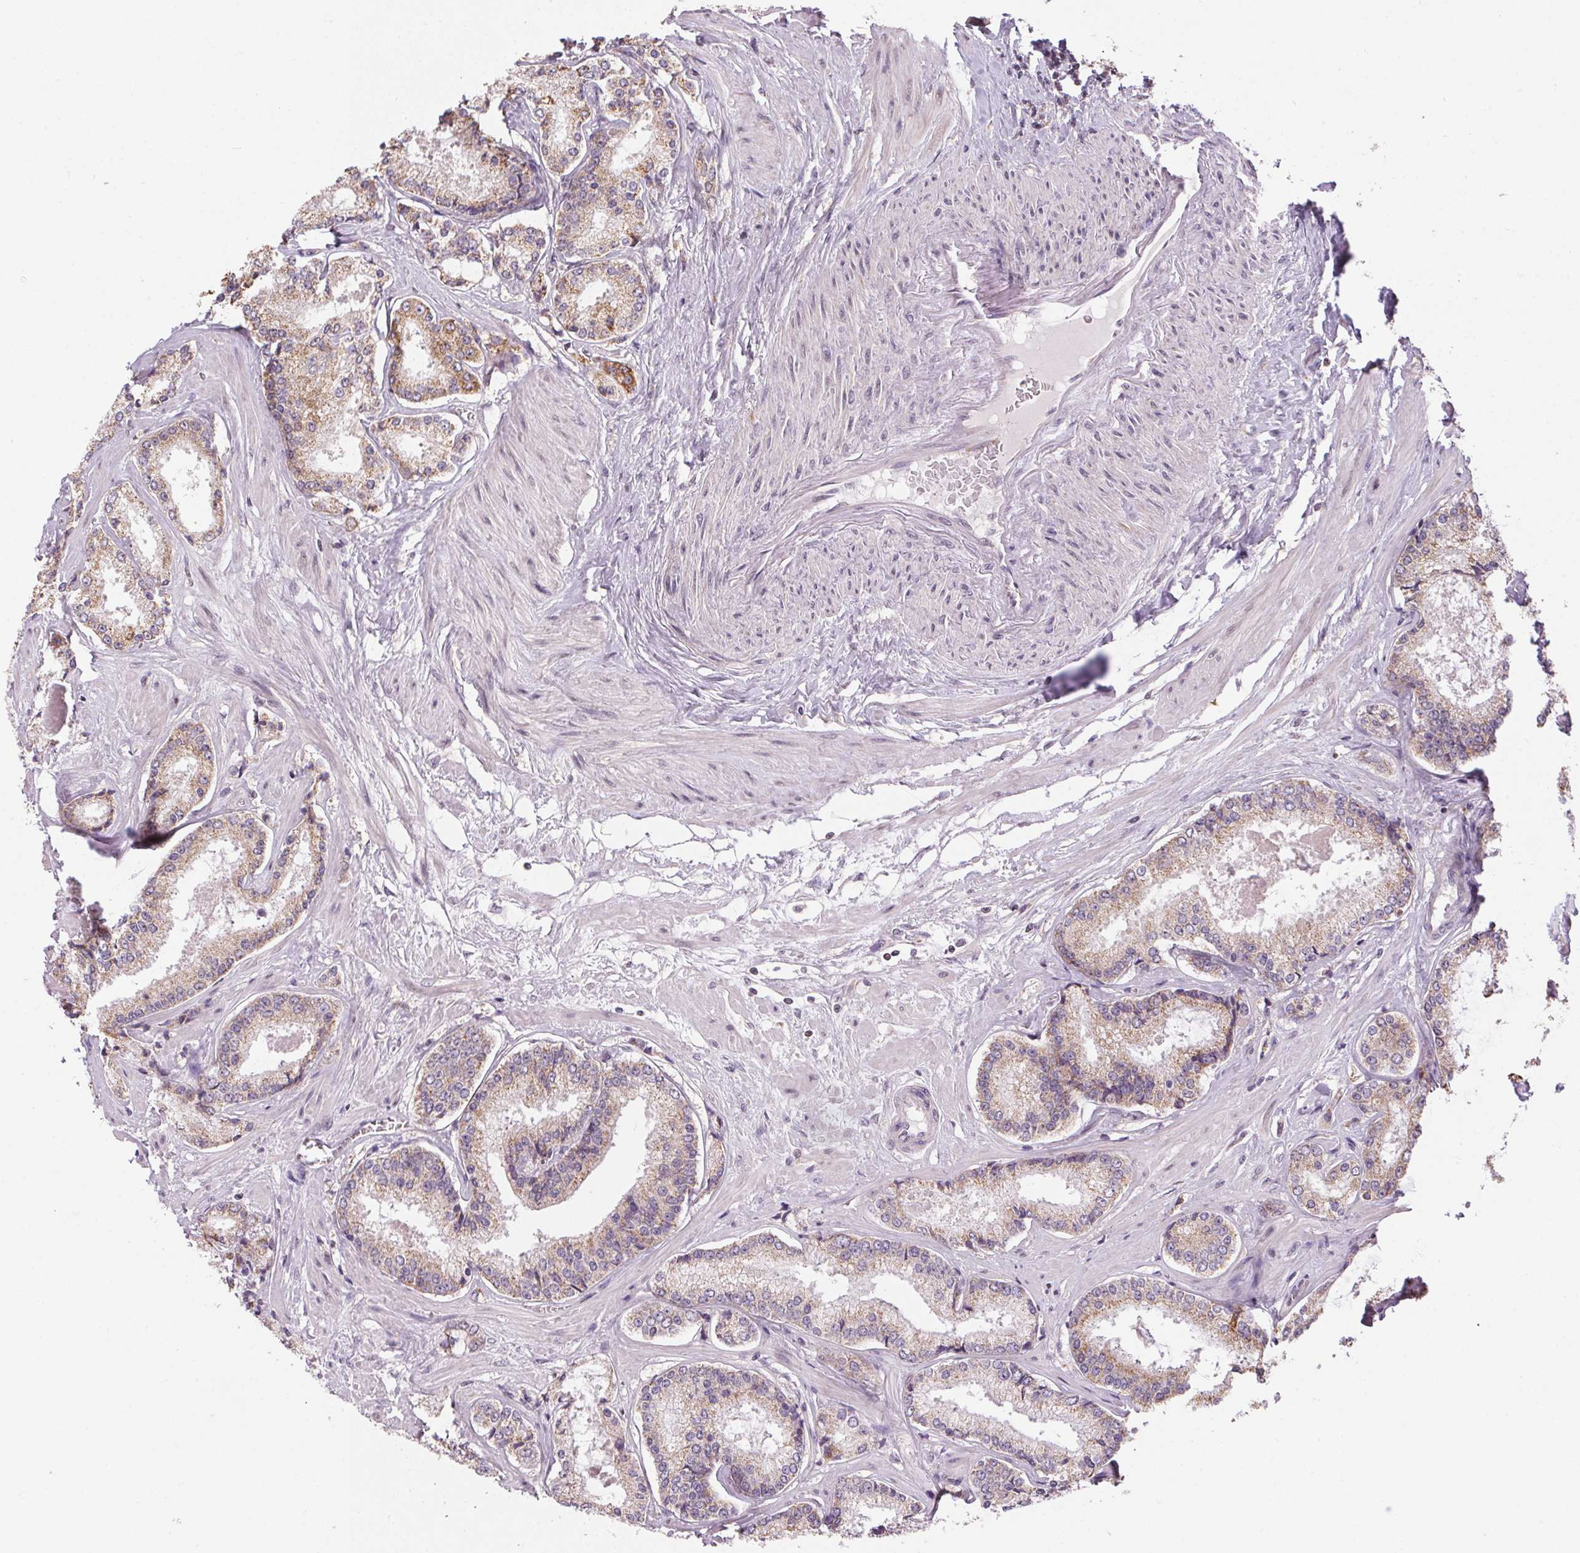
{"staining": {"intensity": "weak", "quantity": "25%-75%", "location": "cytoplasmic/membranous"}, "tissue": "prostate cancer", "cell_type": "Tumor cells", "image_type": "cancer", "snomed": [{"axis": "morphology", "description": "Adenocarcinoma, Low grade"}, {"axis": "topography", "description": "Prostate"}], "caption": "The immunohistochemical stain shows weak cytoplasmic/membranous positivity in tumor cells of prostate adenocarcinoma (low-grade) tissue.", "gene": "SC5D", "patient": {"sex": "male", "age": 56}}